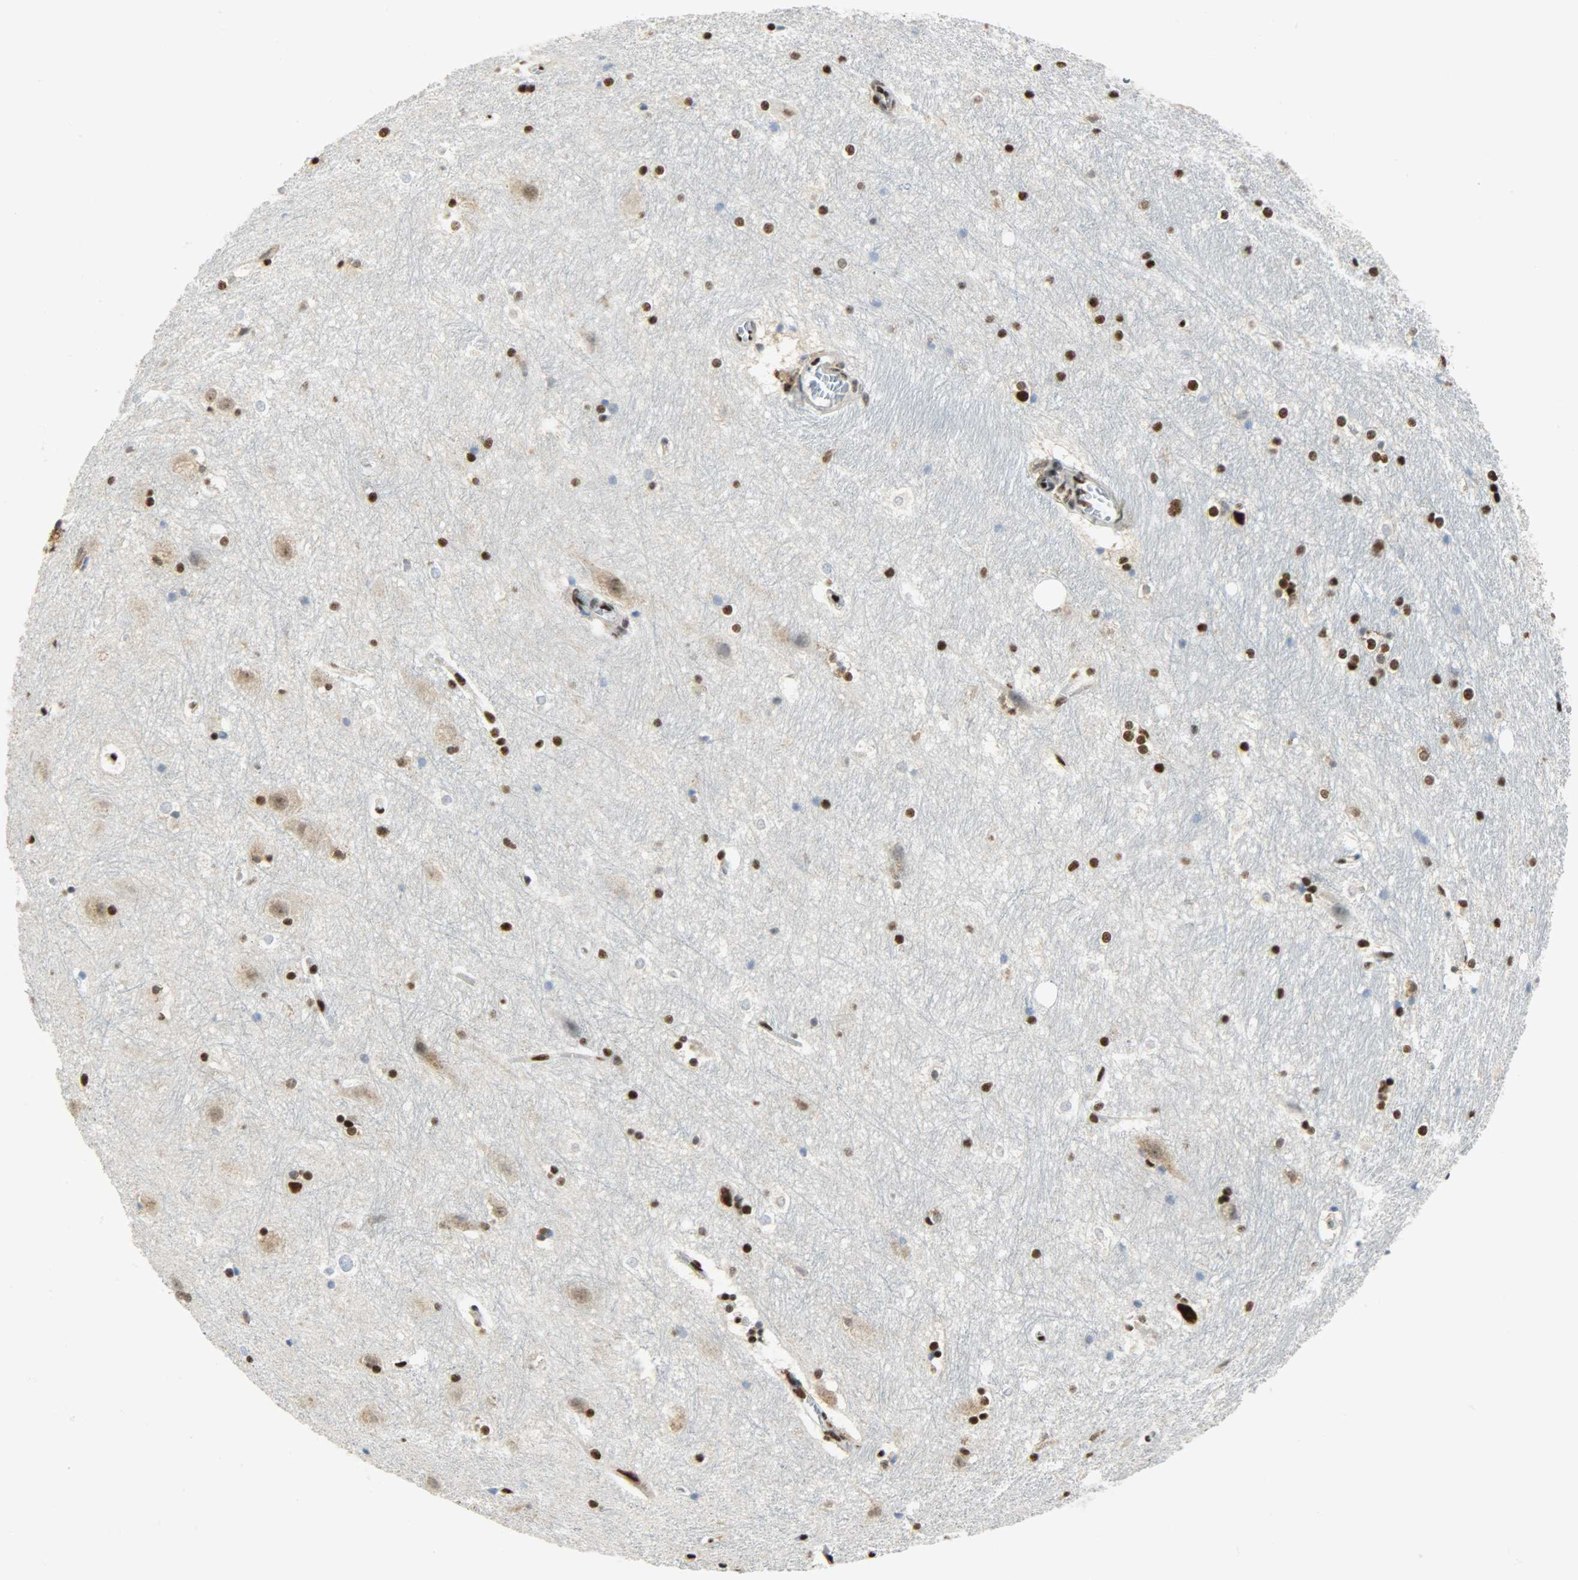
{"staining": {"intensity": "strong", "quantity": ">75%", "location": "nuclear"}, "tissue": "hippocampus", "cell_type": "Glial cells", "image_type": "normal", "snomed": [{"axis": "morphology", "description": "Normal tissue, NOS"}, {"axis": "topography", "description": "Hippocampus"}], "caption": "Protein staining of unremarkable hippocampus displays strong nuclear staining in approximately >75% of glial cells.", "gene": "SSB", "patient": {"sex": "female", "age": 19}}